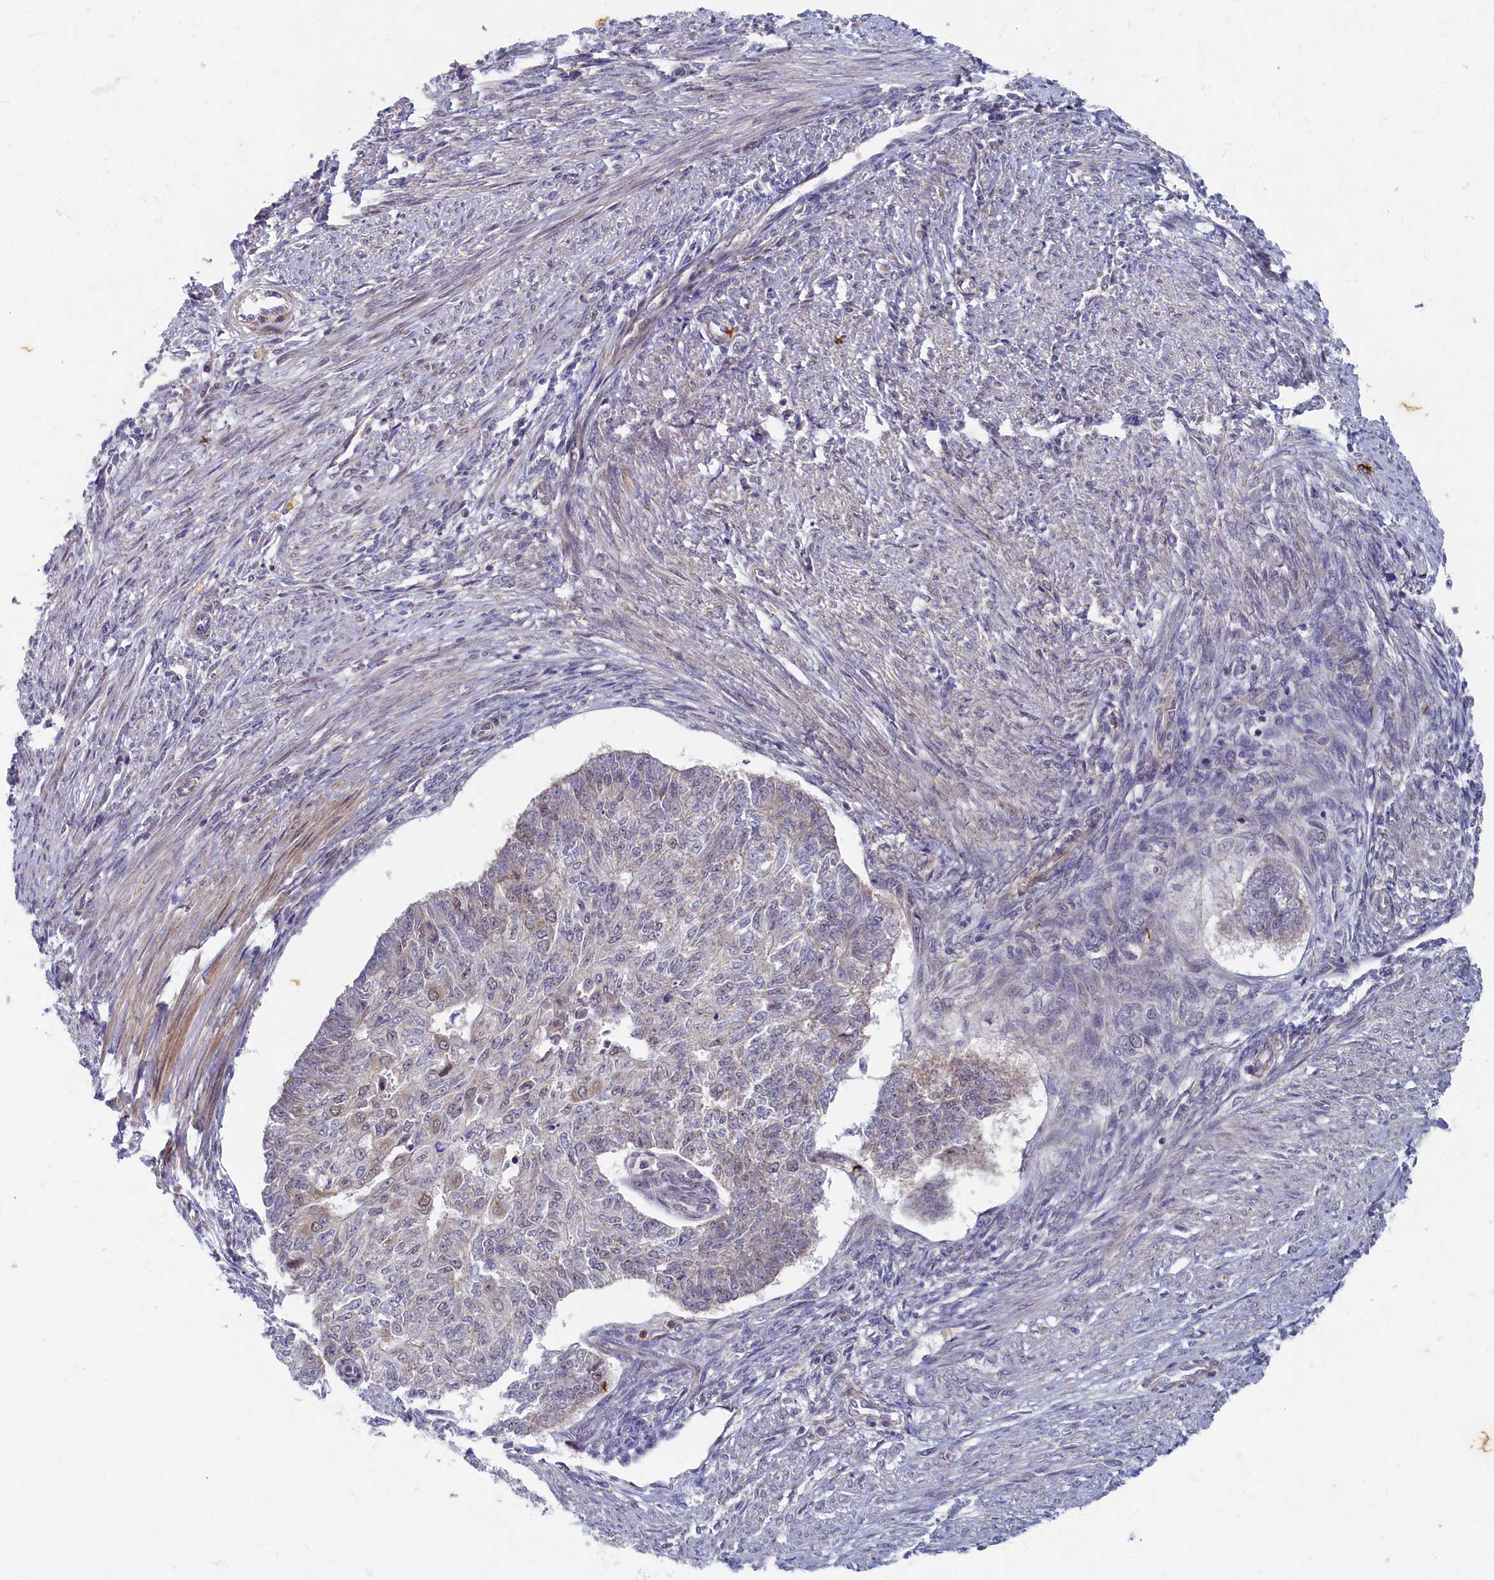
{"staining": {"intensity": "negative", "quantity": "none", "location": "none"}, "tissue": "endometrial cancer", "cell_type": "Tumor cells", "image_type": "cancer", "snomed": [{"axis": "morphology", "description": "Adenocarcinoma, NOS"}, {"axis": "topography", "description": "Endometrium"}], "caption": "Endometrial adenocarcinoma was stained to show a protein in brown. There is no significant positivity in tumor cells.", "gene": "WDR59", "patient": {"sex": "female", "age": 32}}